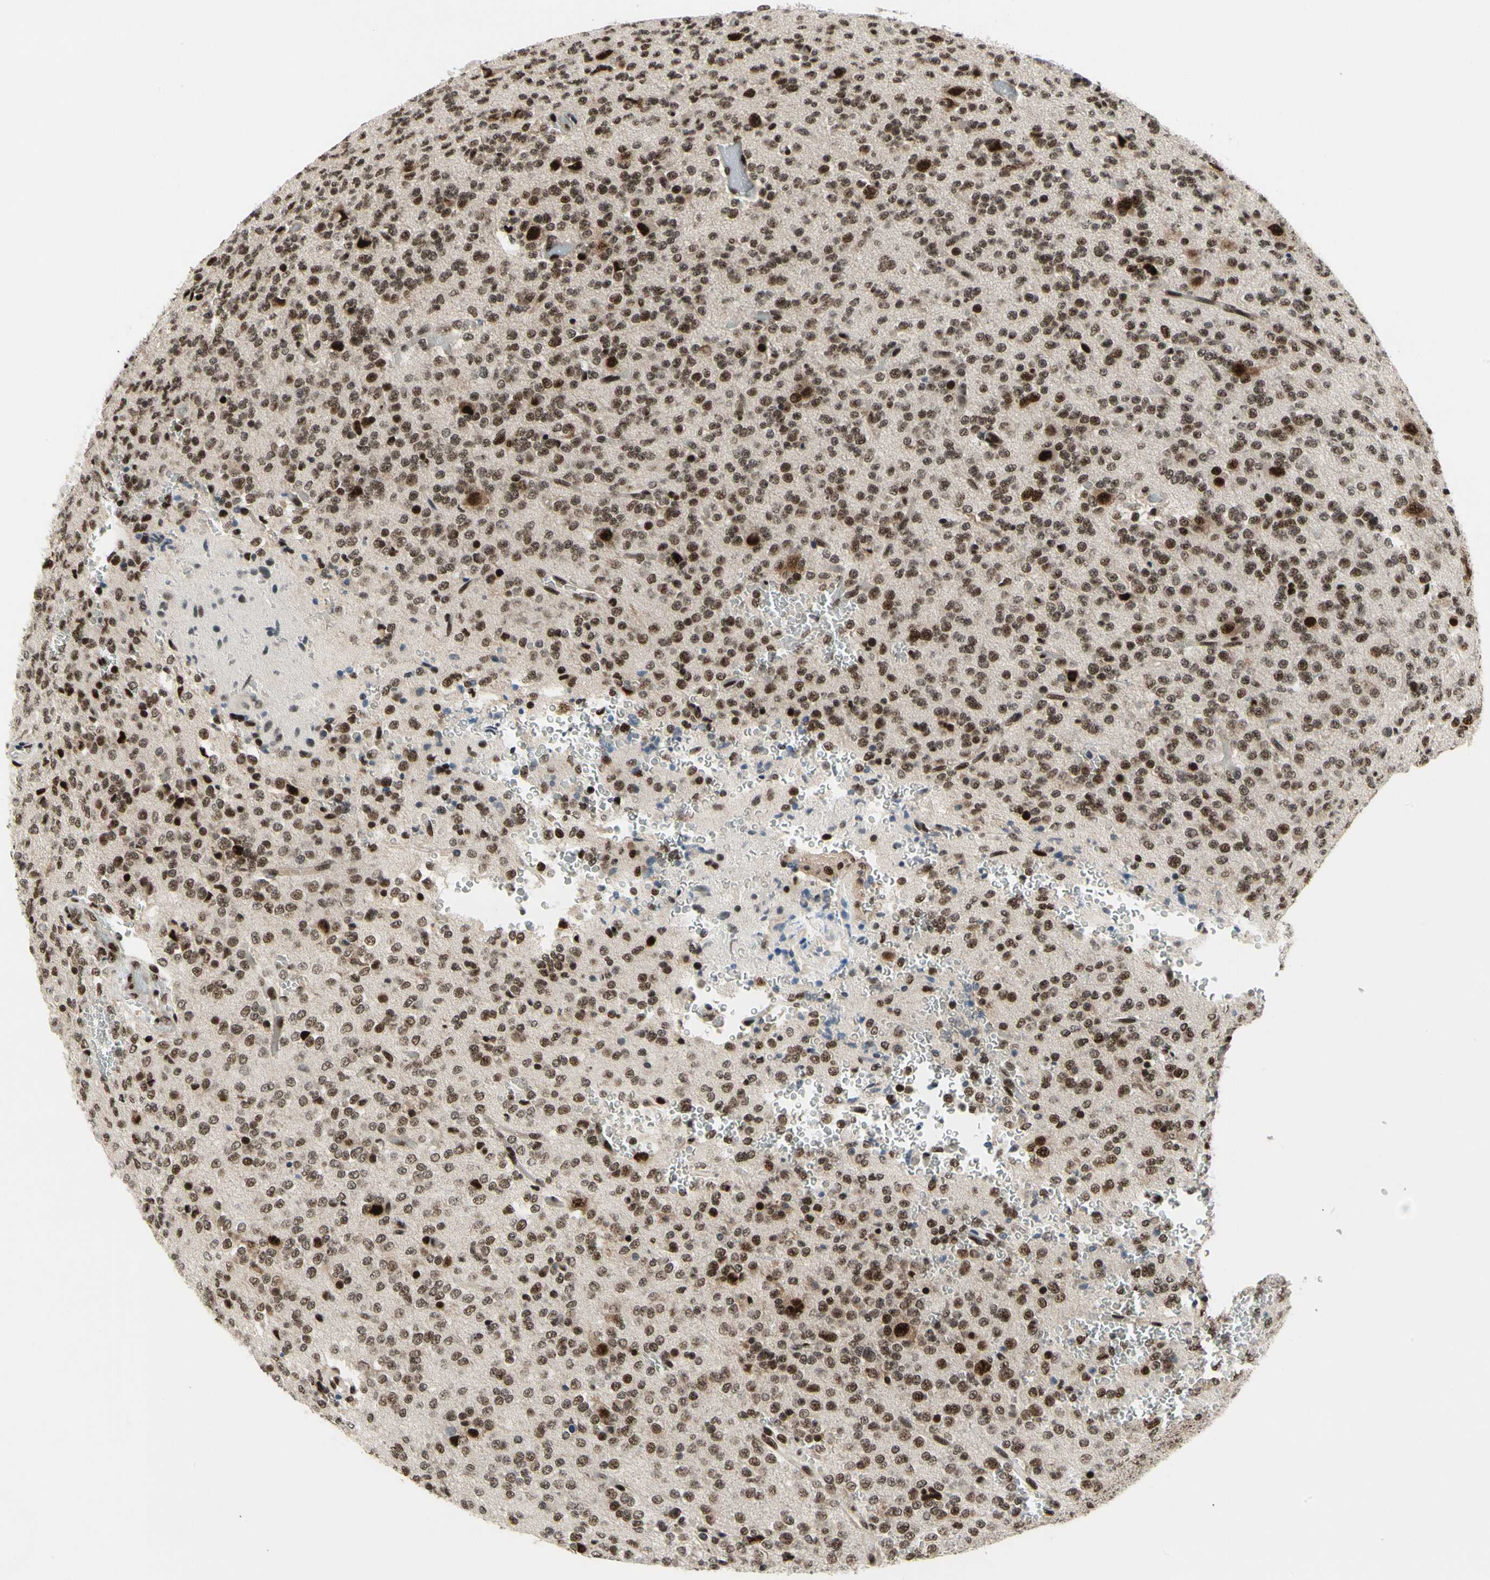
{"staining": {"intensity": "strong", "quantity": ">75%", "location": "nuclear"}, "tissue": "glioma", "cell_type": "Tumor cells", "image_type": "cancer", "snomed": [{"axis": "morphology", "description": "Glioma, malignant, Low grade"}, {"axis": "topography", "description": "Brain"}], "caption": "Strong nuclear staining is appreciated in approximately >75% of tumor cells in malignant glioma (low-grade).", "gene": "SRSF11", "patient": {"sex": "male", "age": 38}}